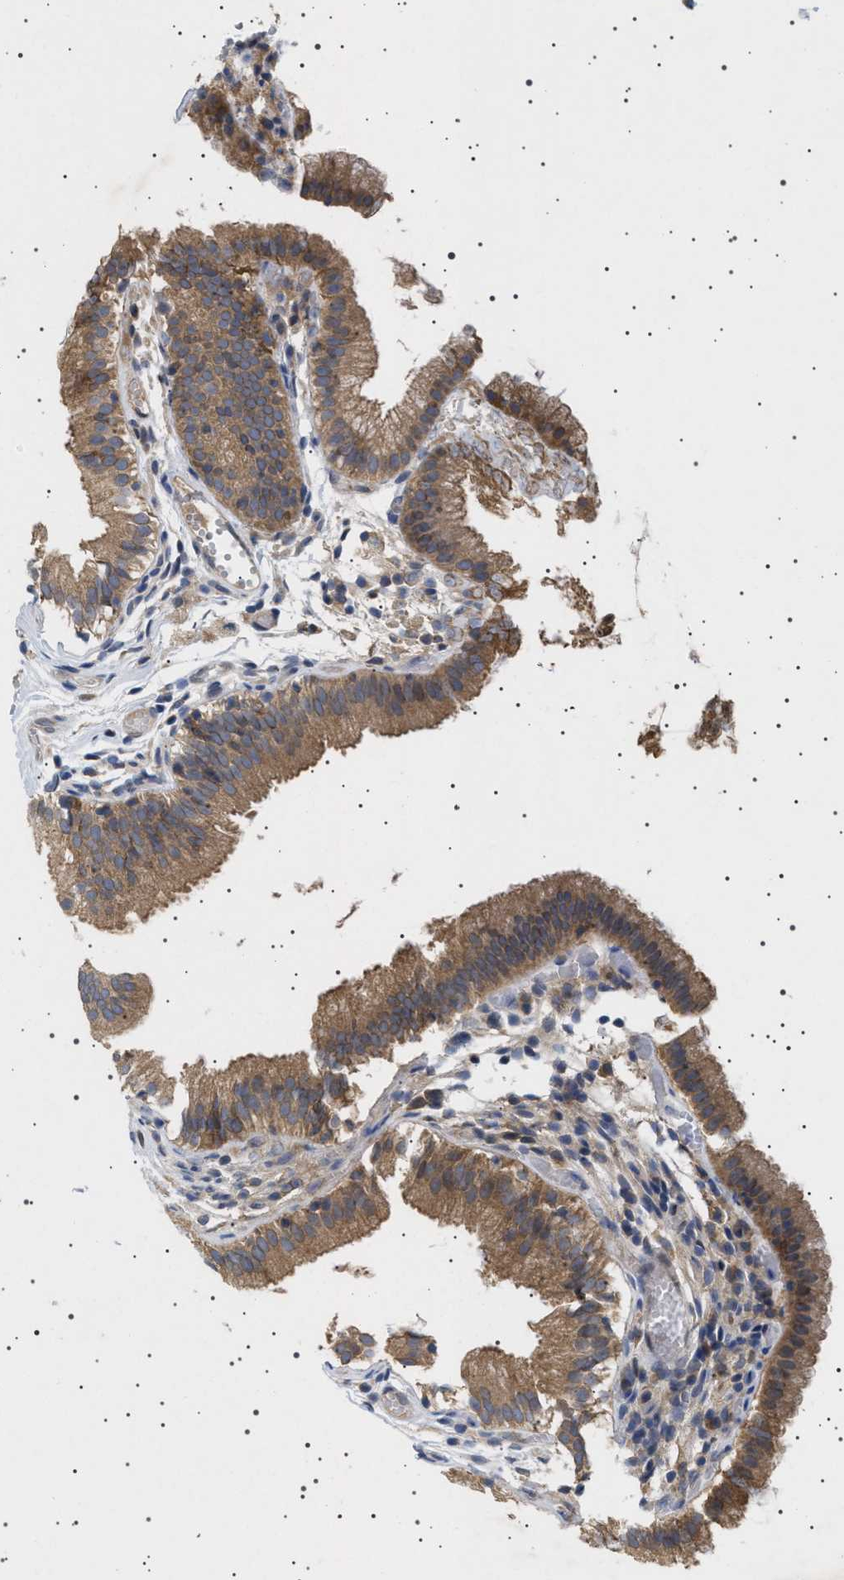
{"staining": {"intensity": "moderate", "quantity": ">75%", "location": "cytoplasmic/membranous"}, "tissue": "gallbladder", "cell_type": "Glandular cells", "image_type": "normal", "snomed": [{"axis": "morphology", "description": "Normal tissue, NOS"}, {"axis": "topography", "description": "Gallbladder"}], "caption": "This image demonstrates immunohistochemistry staining of benign gallbladder, with medium moderate cytoplasmic/membranous expression in approximately >75% of glandular cells.", "gene": "NUP93", "patient": {"sex": "female", "age": 26}}